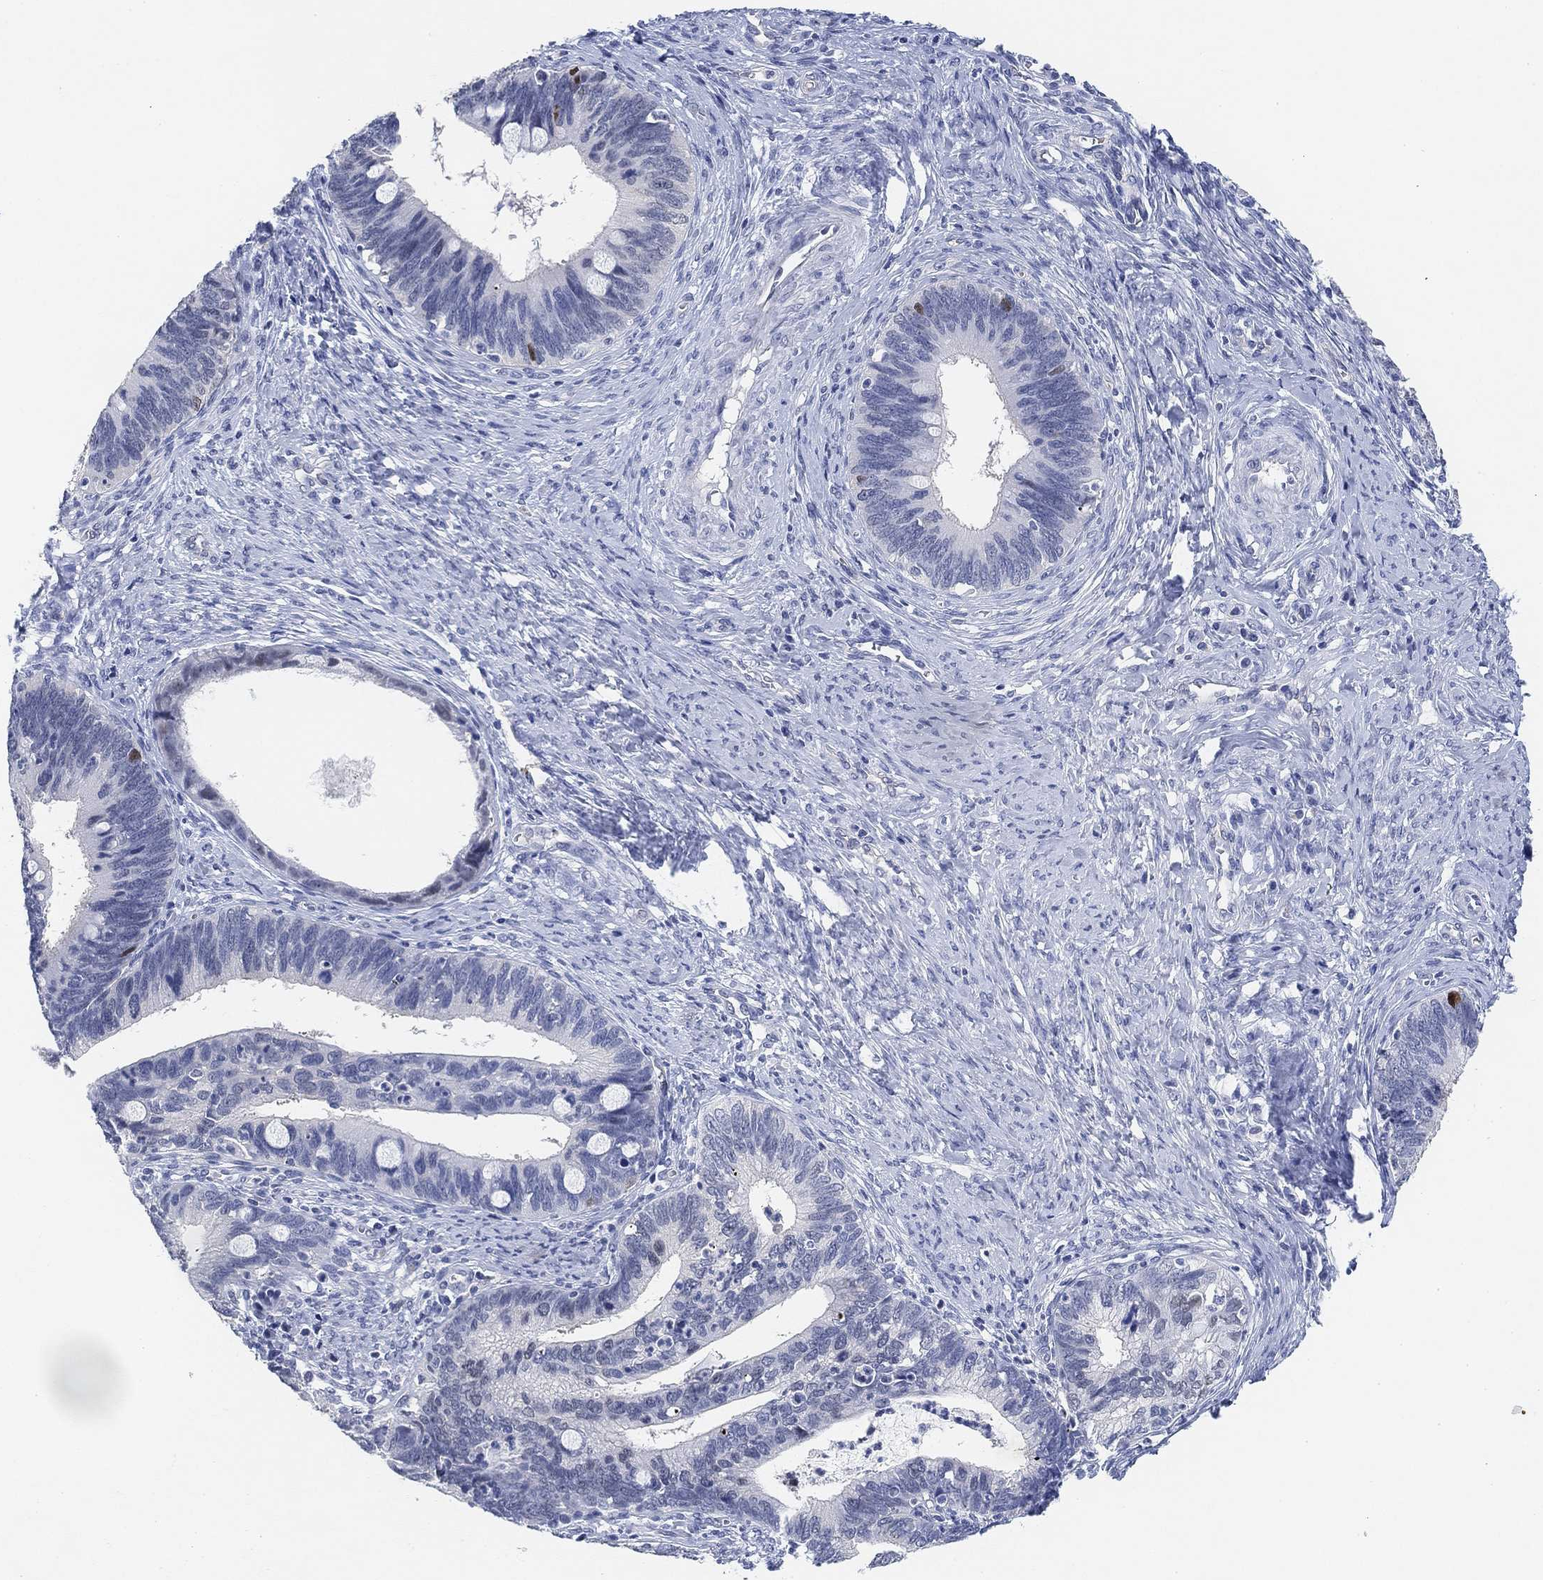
{"staining": {"intensity": "negative", "quantity": "none", "location": "none"}, "tissue": "cervical cancer", "cell_type": "Tumor cells", "image_type": "cancer", "snomed": [{"axis": "morphology", "description": "Adenocarcinoma, NOS"}, {"axis": "topography", "description": "Cervix"}], "caption": "The micrograph demonstrates no significant staining in tumor cells of cervical adenocarcinoma. (Immunohistochemistry, brightfield microscopy, high magnification).", "gene": "PAX6", "patient": {"sex": "female", "age": 42}}